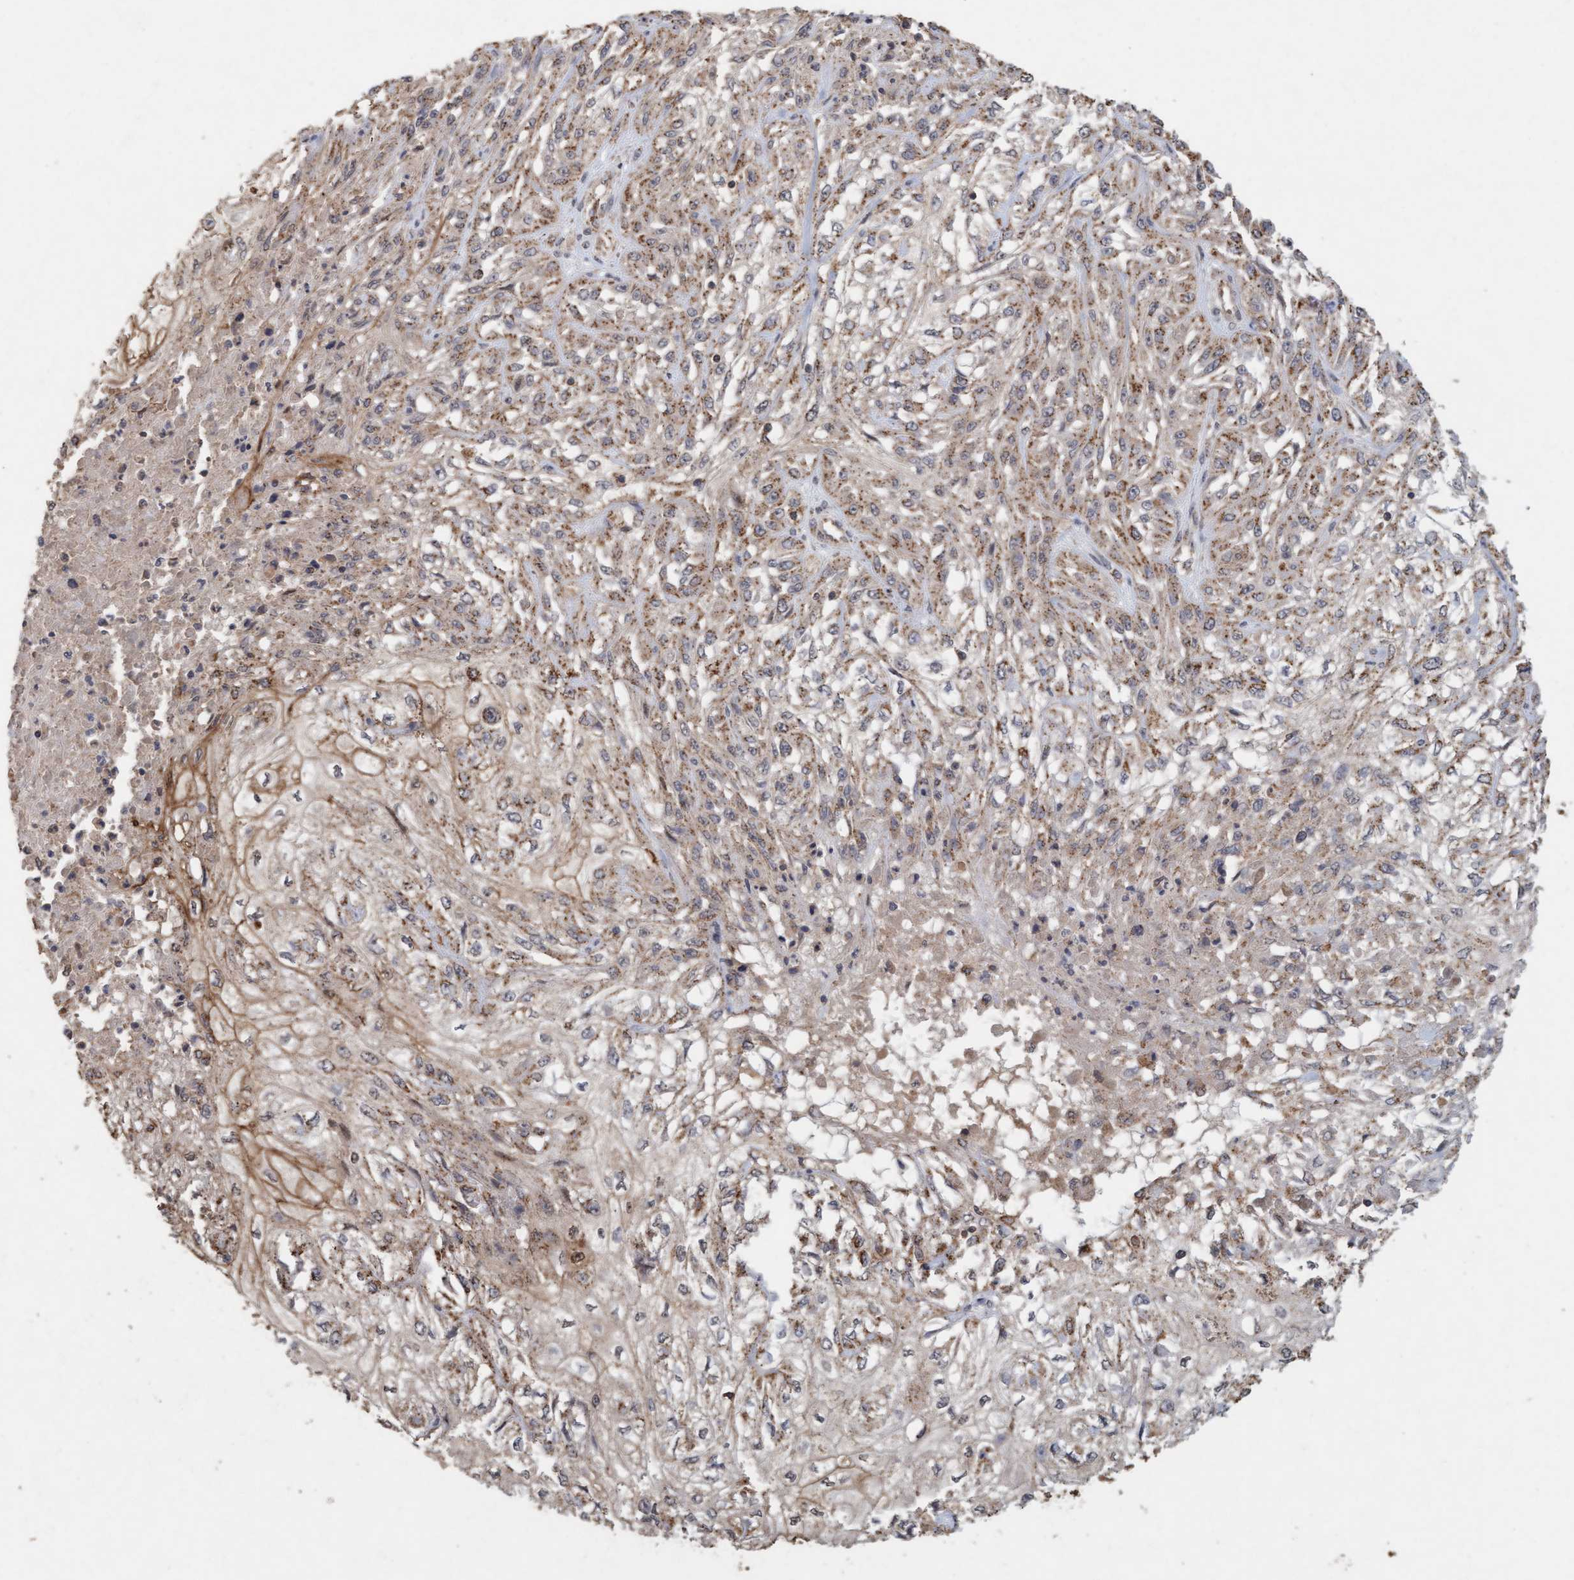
{"staining": {"intensity": "weak", "quantity": ">75%", "location": "cytoplasmic/membranous"}, "tissue": "skin cancer", "cell_type": "Tumor cells", "image_type": "cancer", "snomed": [{"axis": "morphology", "description": "Squamous cell carcinoma, NOS"}, {"axis": "morphology", "description": "Squamous cell carcinoma, metastatic, NOS"}, {"axis": "topography", "description": "Skin"}, {"axis": "topography", "description": "Lymph node"}], "caption": "Skin cancer (squamous cell carcinoma) stained with a protein marker displays weak staining in tumor cells.", "gene": "VSIG8", "patient": {"sex": "male", "age": 75}}